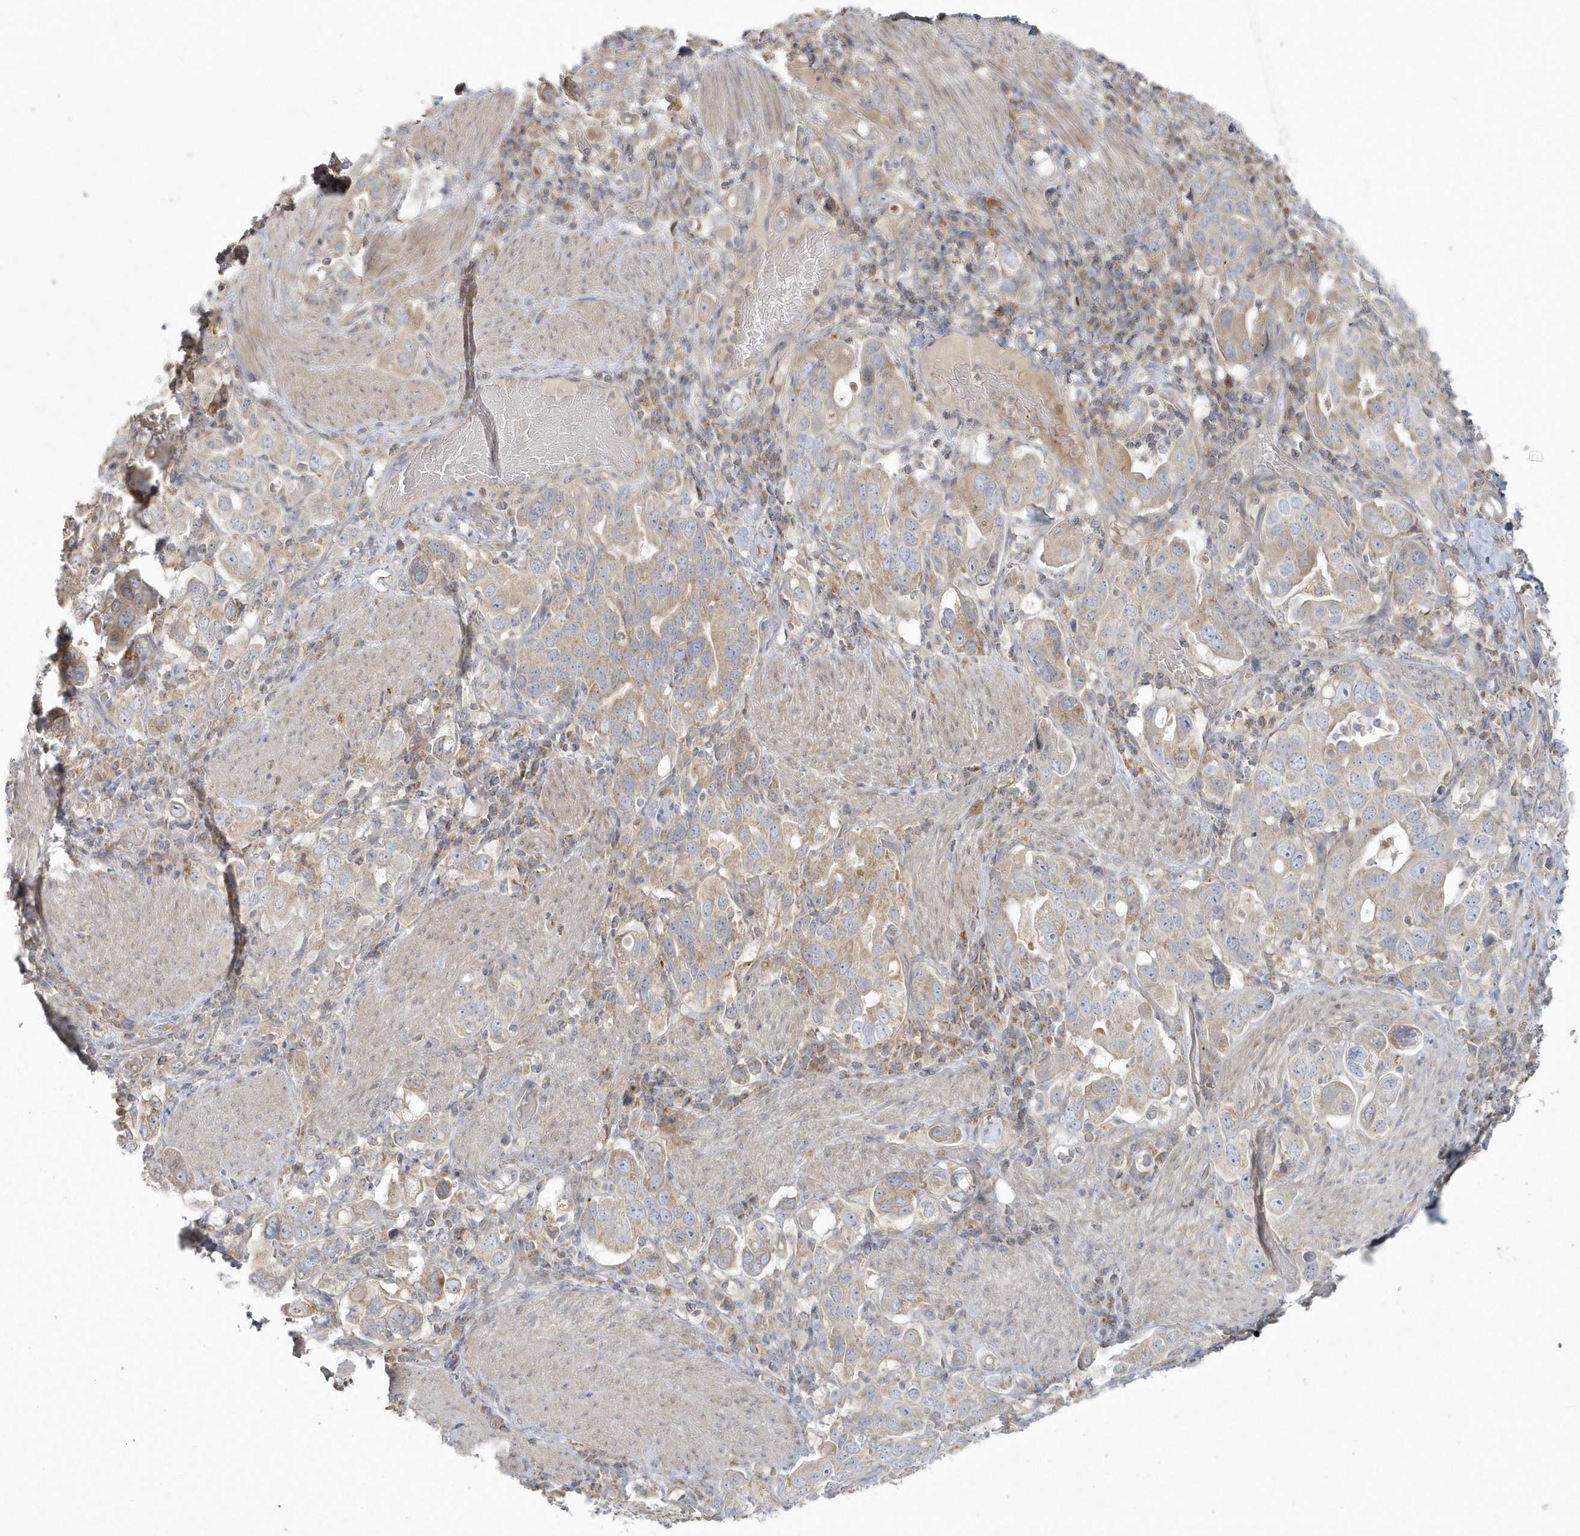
{"staining": {"intensity": "weak", "quantity": "25%-75%", "location": "cytoplasmic/membranous"}, "tissue": "stomach cancer", "cell_type": "Tumor cells", "image_type": "cancer", "snomed": [{"axis": "morphology", "description": "Adenocarcinoma, NOS"}, {"axis": "topography", "description": "Stomach, upper"}], "caption": "The immunohistochemical stain highlights weak cytoplasmic/membranous positivity in tumor cells of stomach cancer tissue. (DAB (3,3'-diaminobenzidine) IHC with brightfield microscopy, high magnification).", "gene": "BLTP3A", "patient": {"sex": "male", "age": 62}}